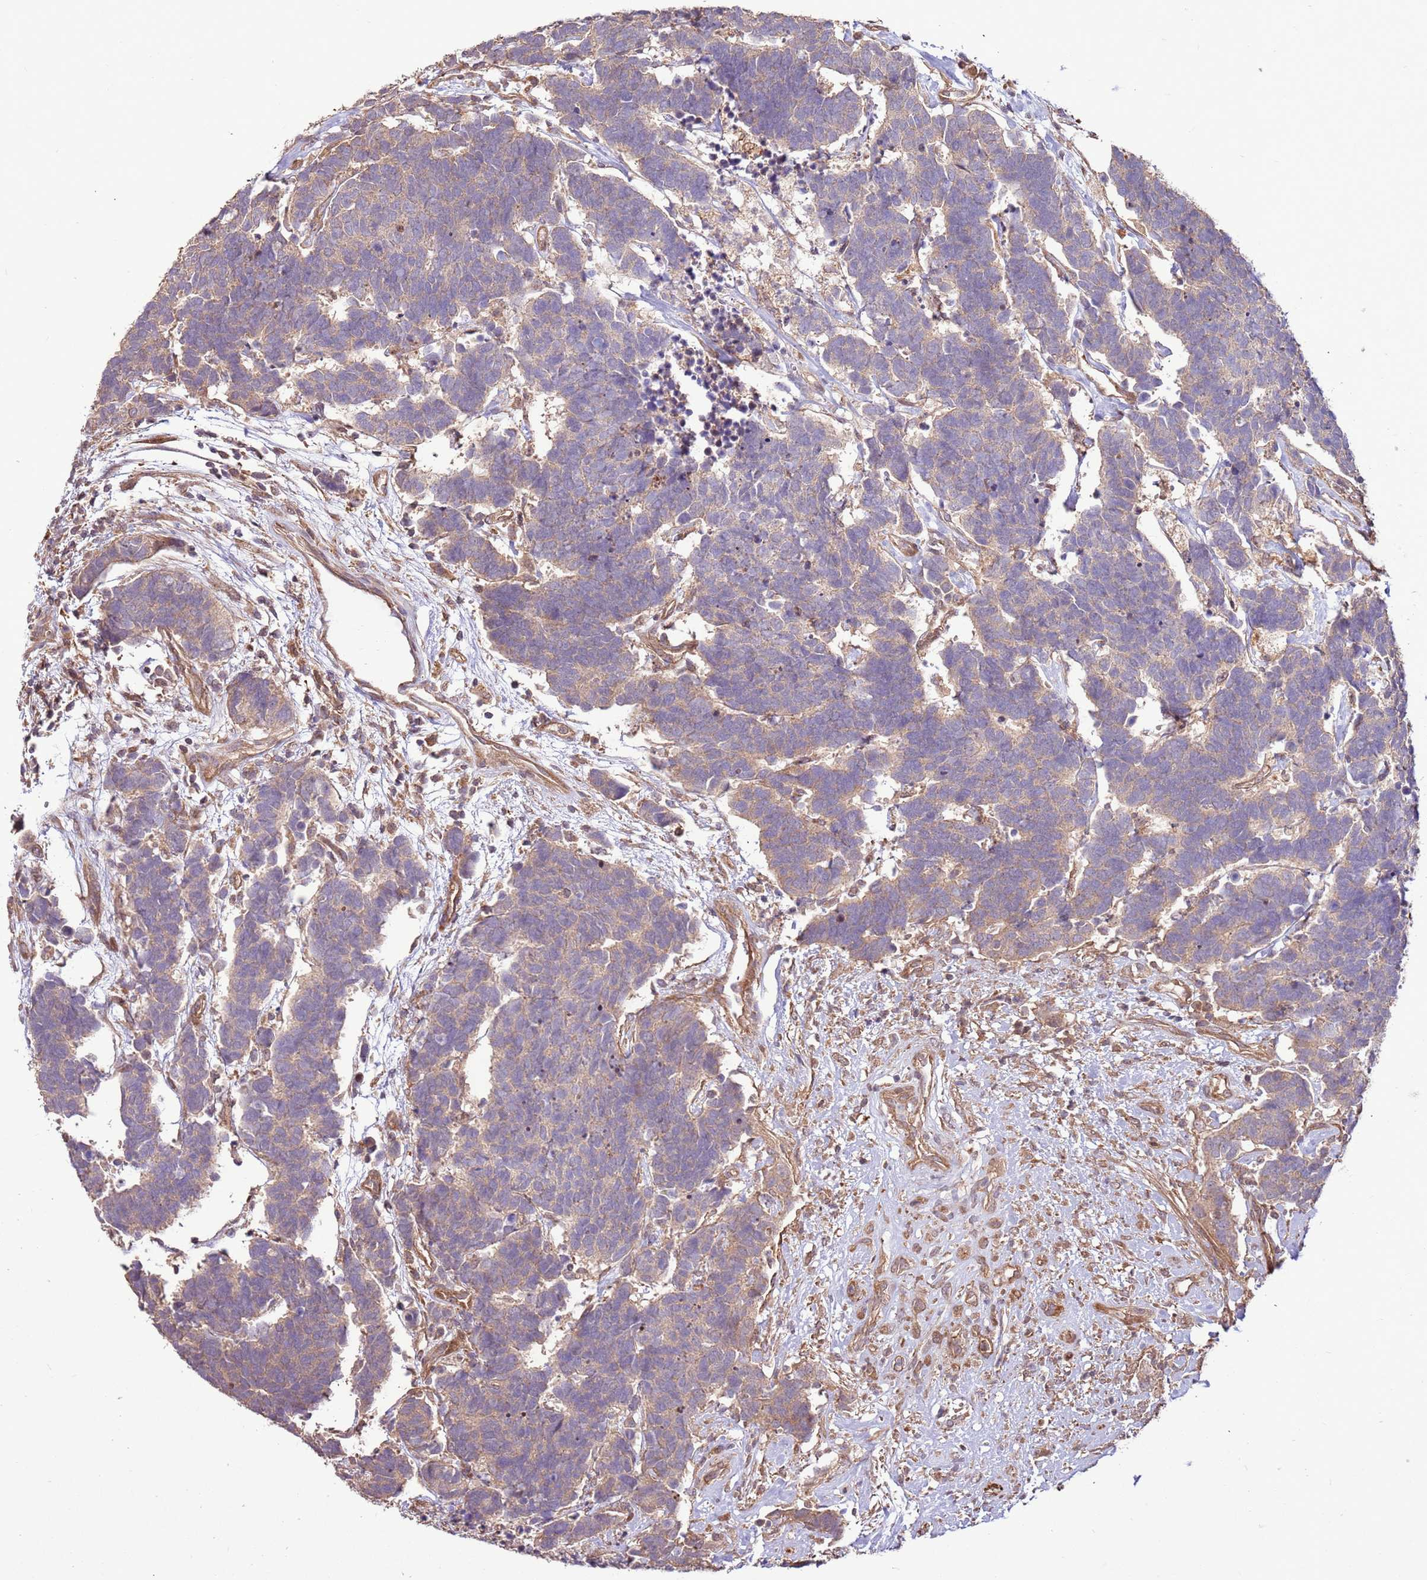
{"staining": {"intensity": "weak", "quantity": "<25%", "location": "cytoplasmic/membranous"}, "tissue": "carcinoid", "cell_type": "Tumor cells", "image_type": "cancer", "snomed": [{"axis": "morphology", "description": "Carcinoma, NOS"}, {"axis": "morphology", "description": "Carcinoid, malignant, NOS"}, {"axis": "topography", "description": "Urinary bladder"}], "caption": "This is an immunohistochemistry (IHC) histopathology image of carcinoid. There is no positivity in tumor cells.", "gene": "CCDC112", "patient": {"sex": "male", "age": 57}}